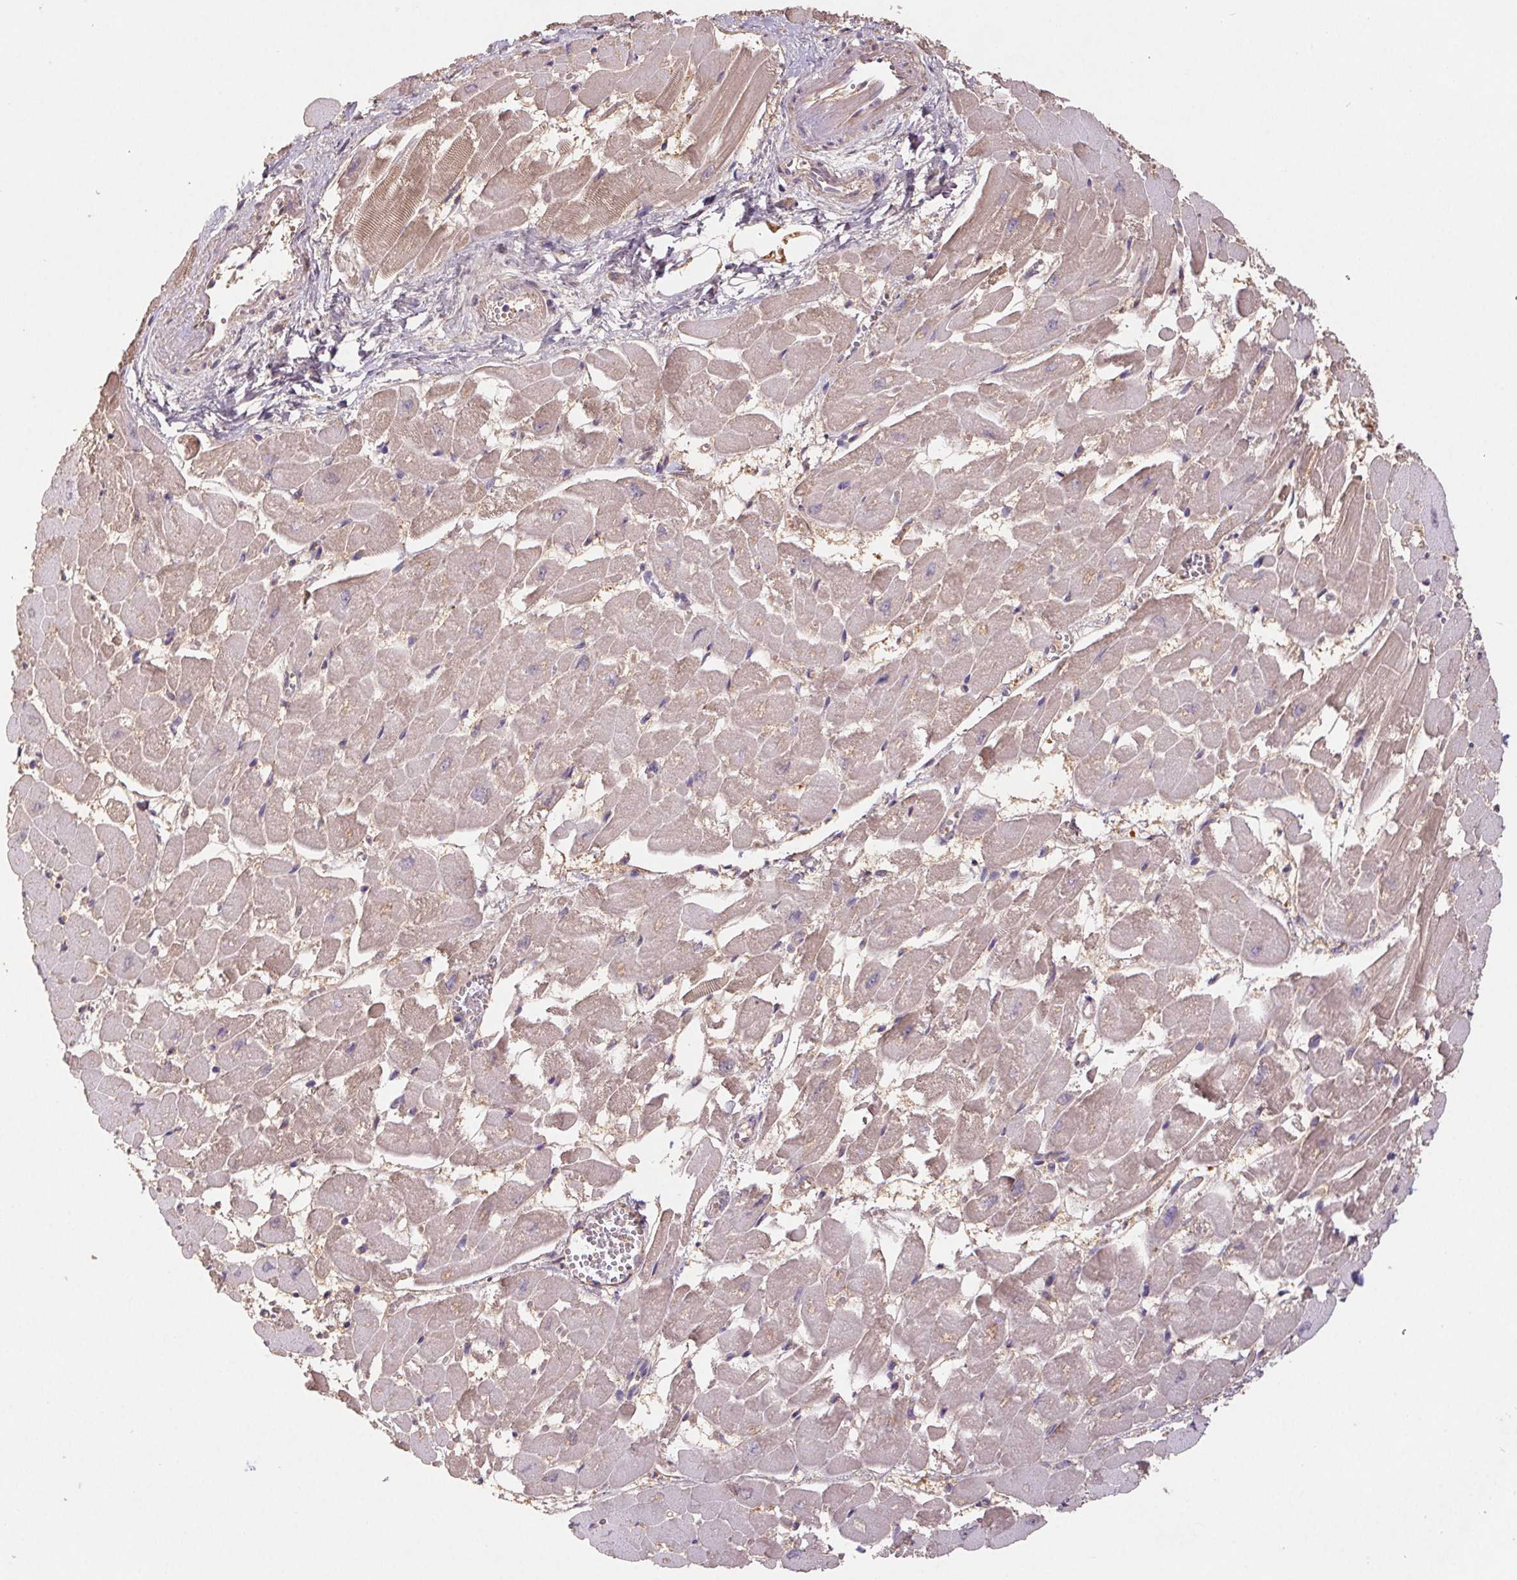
{"staining": {"intensity": "weak", "quantity": "25%-75%", "location": "cytoplasmic/membranous"}, "tissue": "heart muscle", "cell_type": "Cardiomyocytes", "image_type": "normal", "snomed": [{"axis": "morphology", "description": "Normal tissue, NOS"}, {"axis": "topography", "description": "Heart"}], "caption": "A high-resolution photomicrograph shows immunohistochemistry (IHC) staining of unremarkable heart muscle, which exhibits weak cytoplasmic/membranous staining in approximately 25%-75% of cardiomyocytes. (IHC, brightfield microscopy, high magnification).", "gene": "RAB11A", "patient": {"sex": "female", "age": 52}}